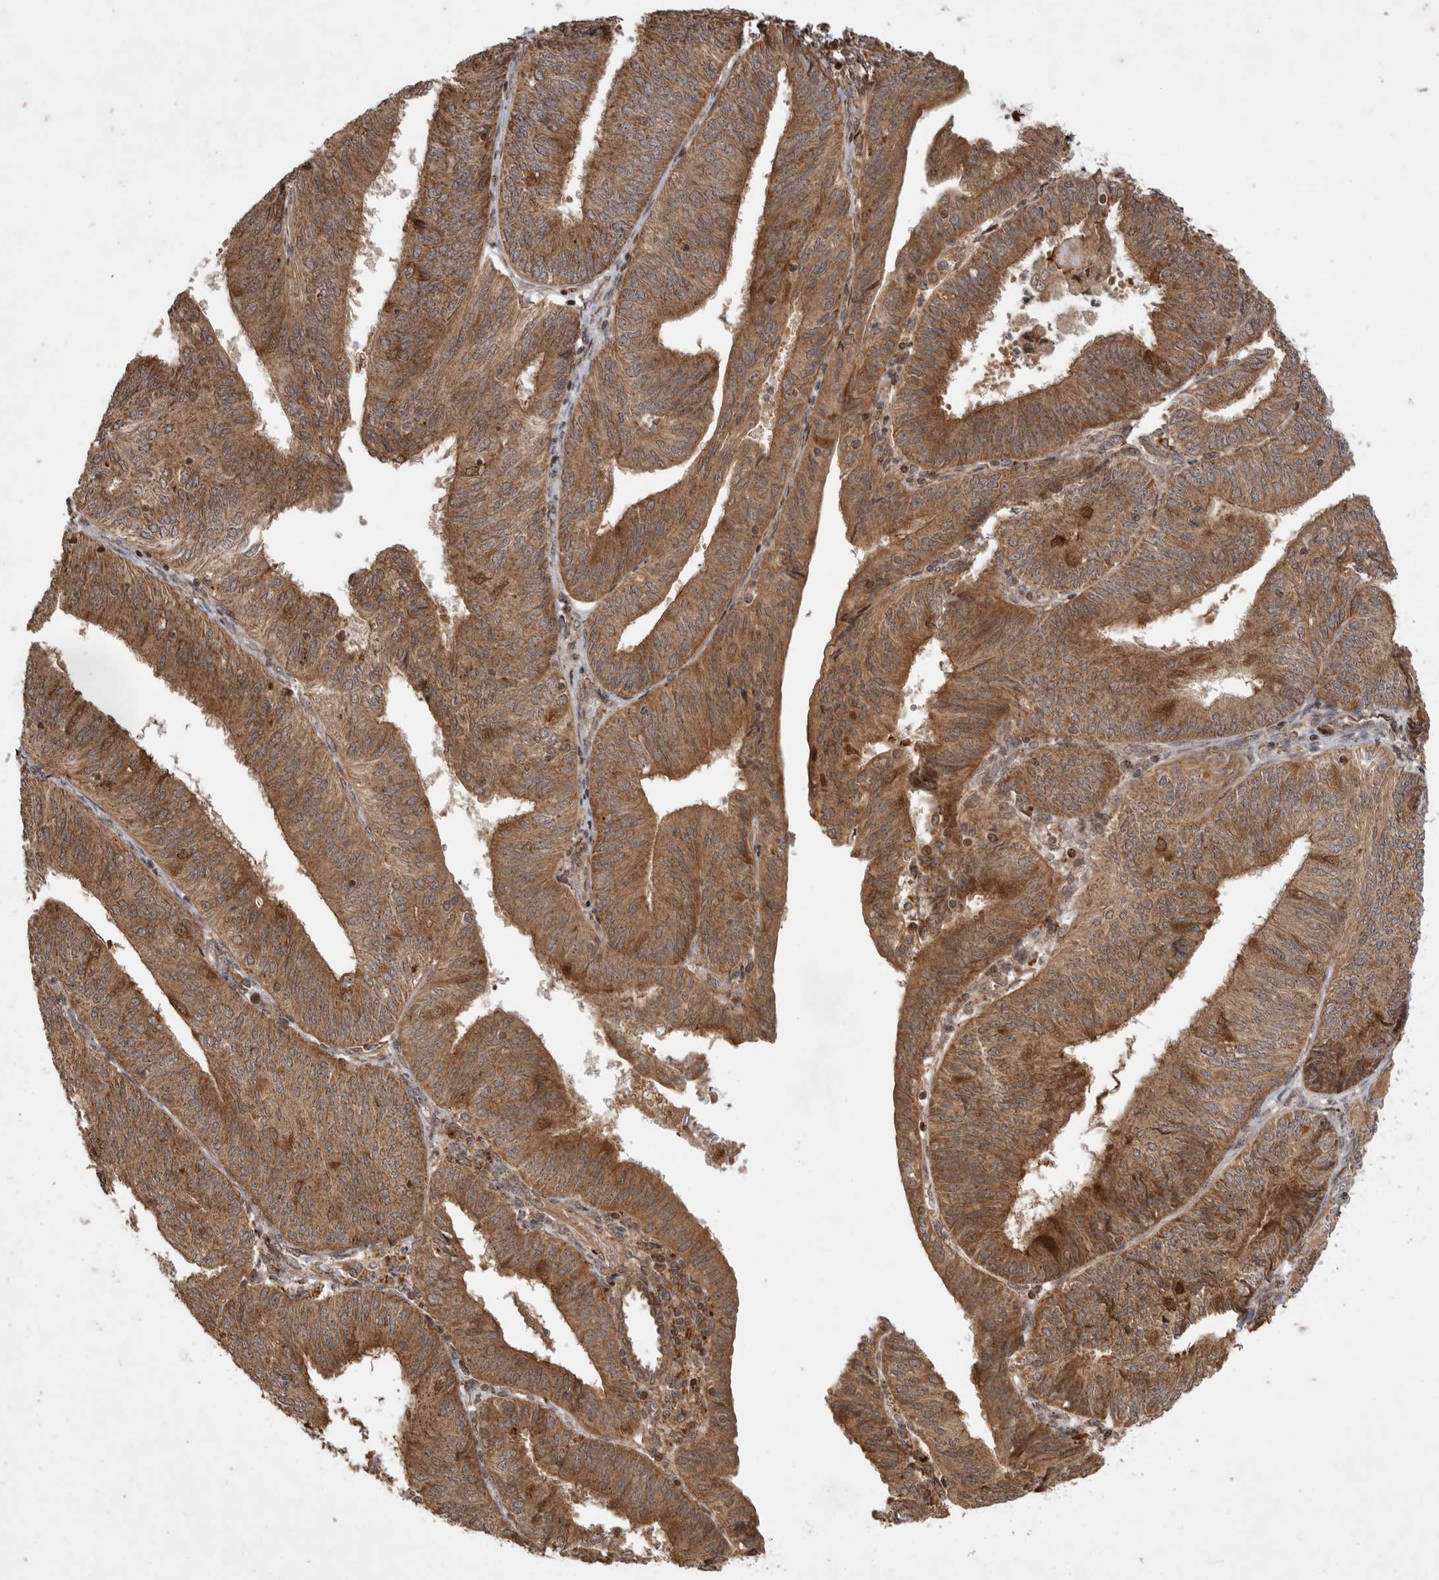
{"staining": {"intensity": "moderate", "quantity": ">75%", "location": "cytoplasmic/membranous"}, "tissue": "endometrial cancer", "cell_type": "Tumor cells", "image_type": "cancer", "snomed": [{"axis": "morphology", "description": "Adenocarcinoma, NOS"}, {"axis": "topography", "description": "Endometrium"}], "caption": "An image showing moderate cytoplasmic/membranous expression in approximately >75% of tumor cells in adenocarcinoma (endometrial), as visualized by brown immunohistochemical staining.", "gene": "FAM221A", "patient": {"sex": "female", "age": 58}}